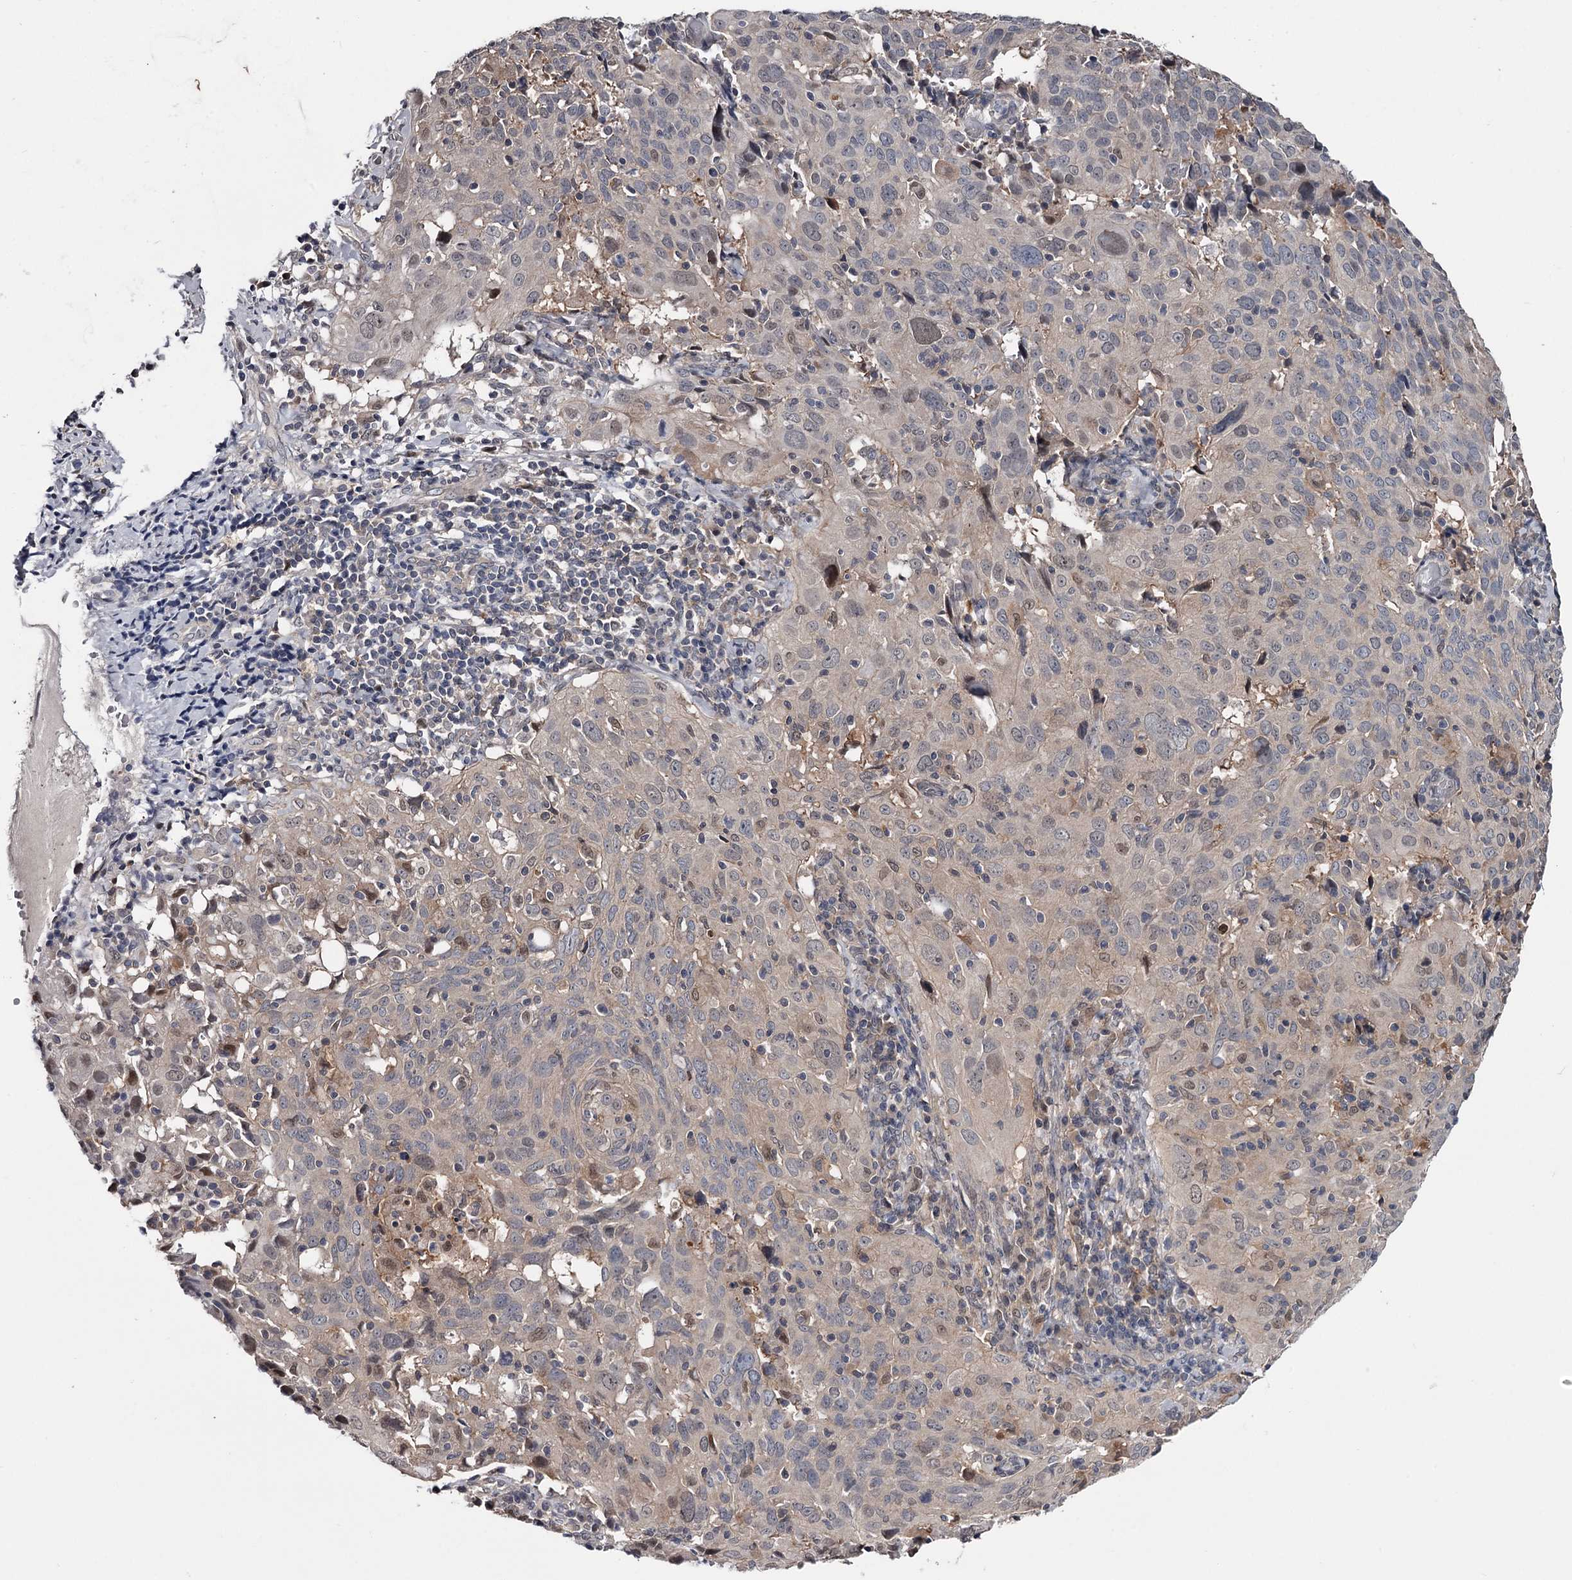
{"staining": {"intensity": "negative", "quantity": "none", "location": "none"}, "tissue": "cervical cancer", "cell_type": "Tumor cells", "image_type": "cancer", "snomed": [{"axis": "morphology", "description": "Squamous cell carcinoma, NOS"}, {"axis": "topography", "description": "Cervix"}], "caption": "High power microscopy histopathology image of an immunohistochemistry (IHC) histopathology image of squamous cell carcinoma (cervical), revealing no significant expression in tumor cells.", "gene": "DAO", "patient": {"sex": "female", "age": 31}}